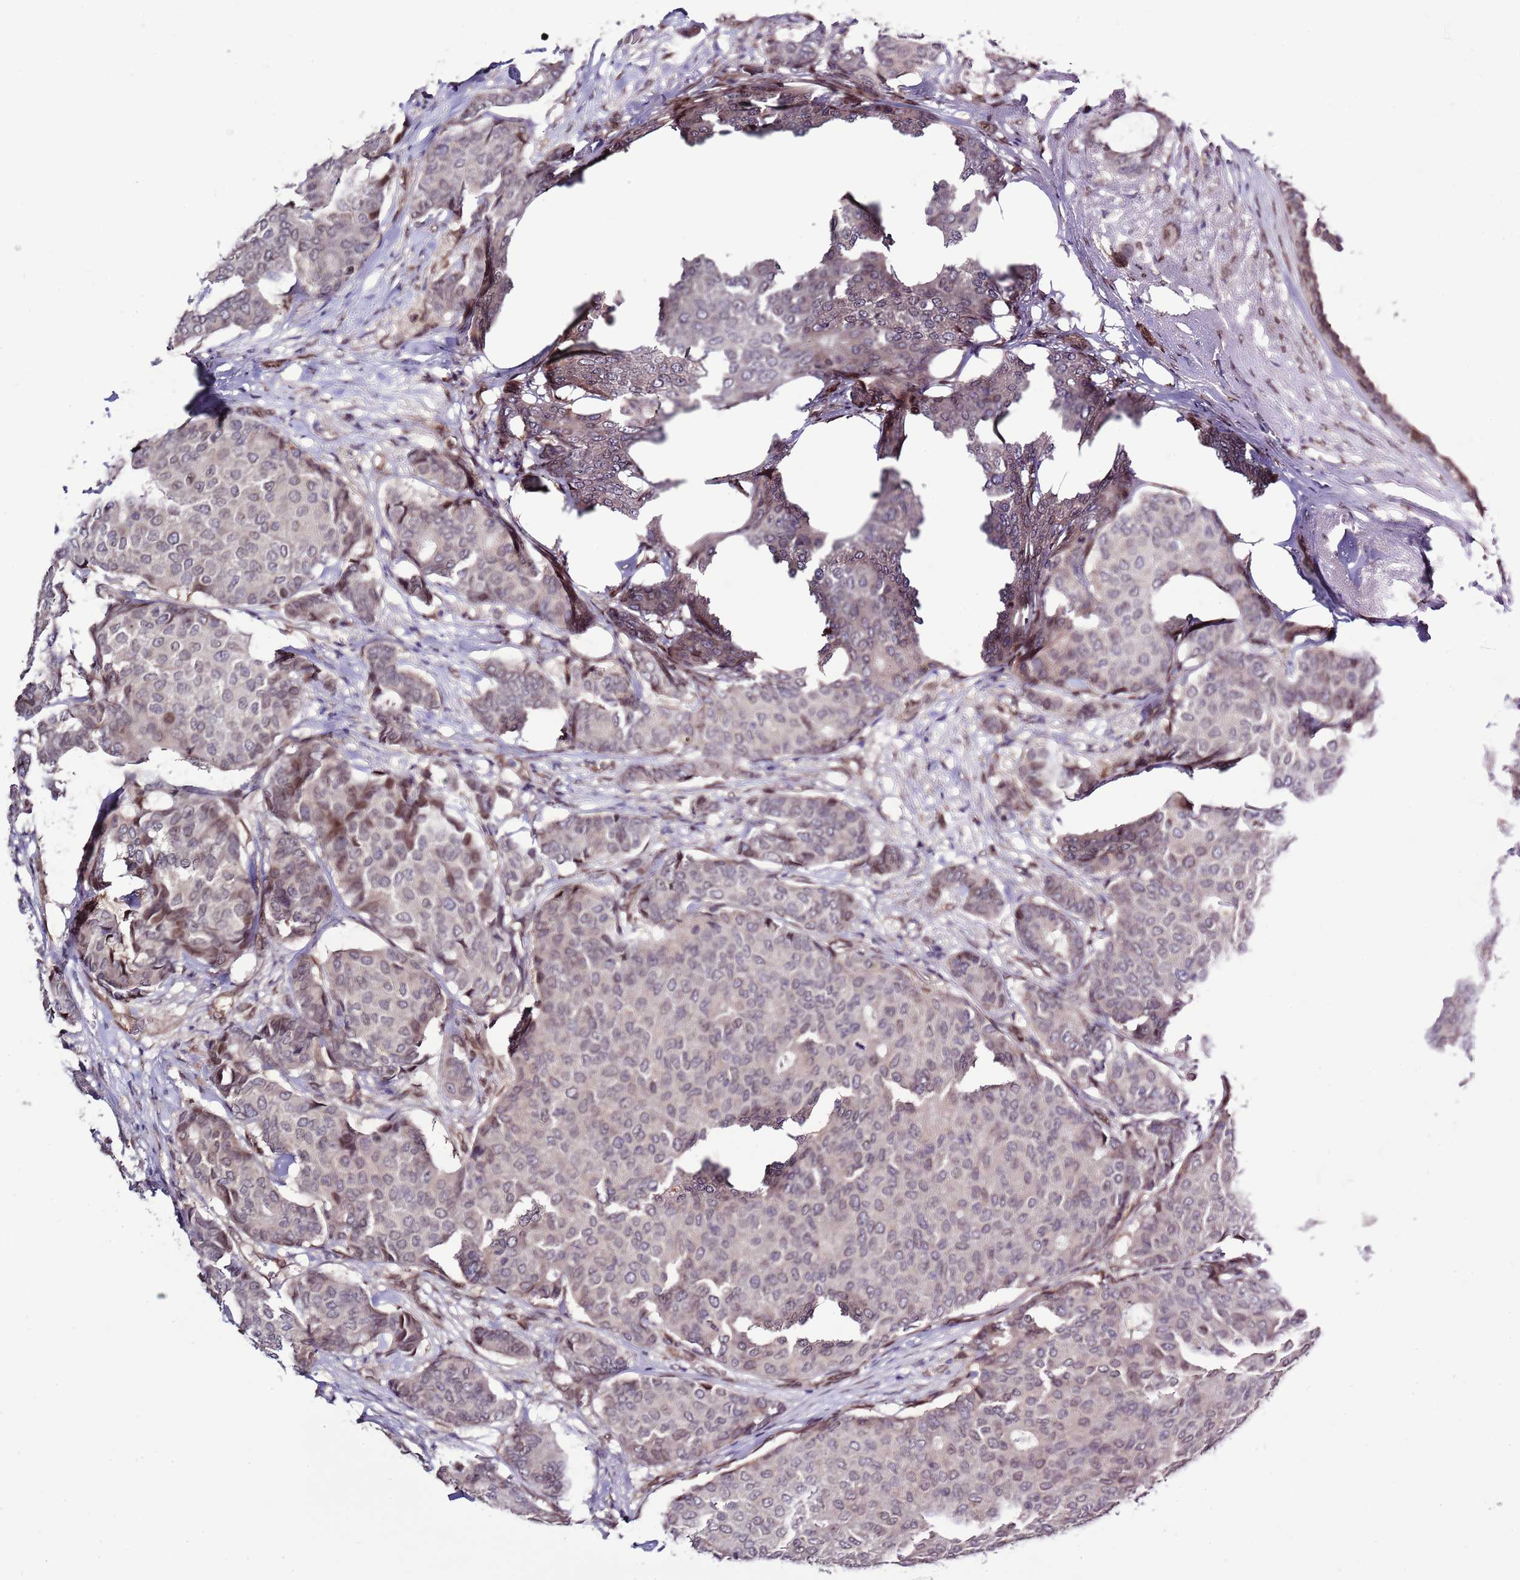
{"staining": {"intensity": "negative", "quantity": "none", "location": "none"}, "tissue": "breast cancer", "cell_type": "Tumor cells", "image_type": "cancer", "snomed": [{"axis": "morphology", "description": "Duct carcinoma"}, {"axis": "topography", "description": "Breast"}], "caption": "High power microscopy photomicrograph of an IHC histopathology image of breast intraductal carcinoma, revealing no significant expression in tumor cells.", "gene": "ZNF665", "patient": {"sex": "female", "age": 75}}